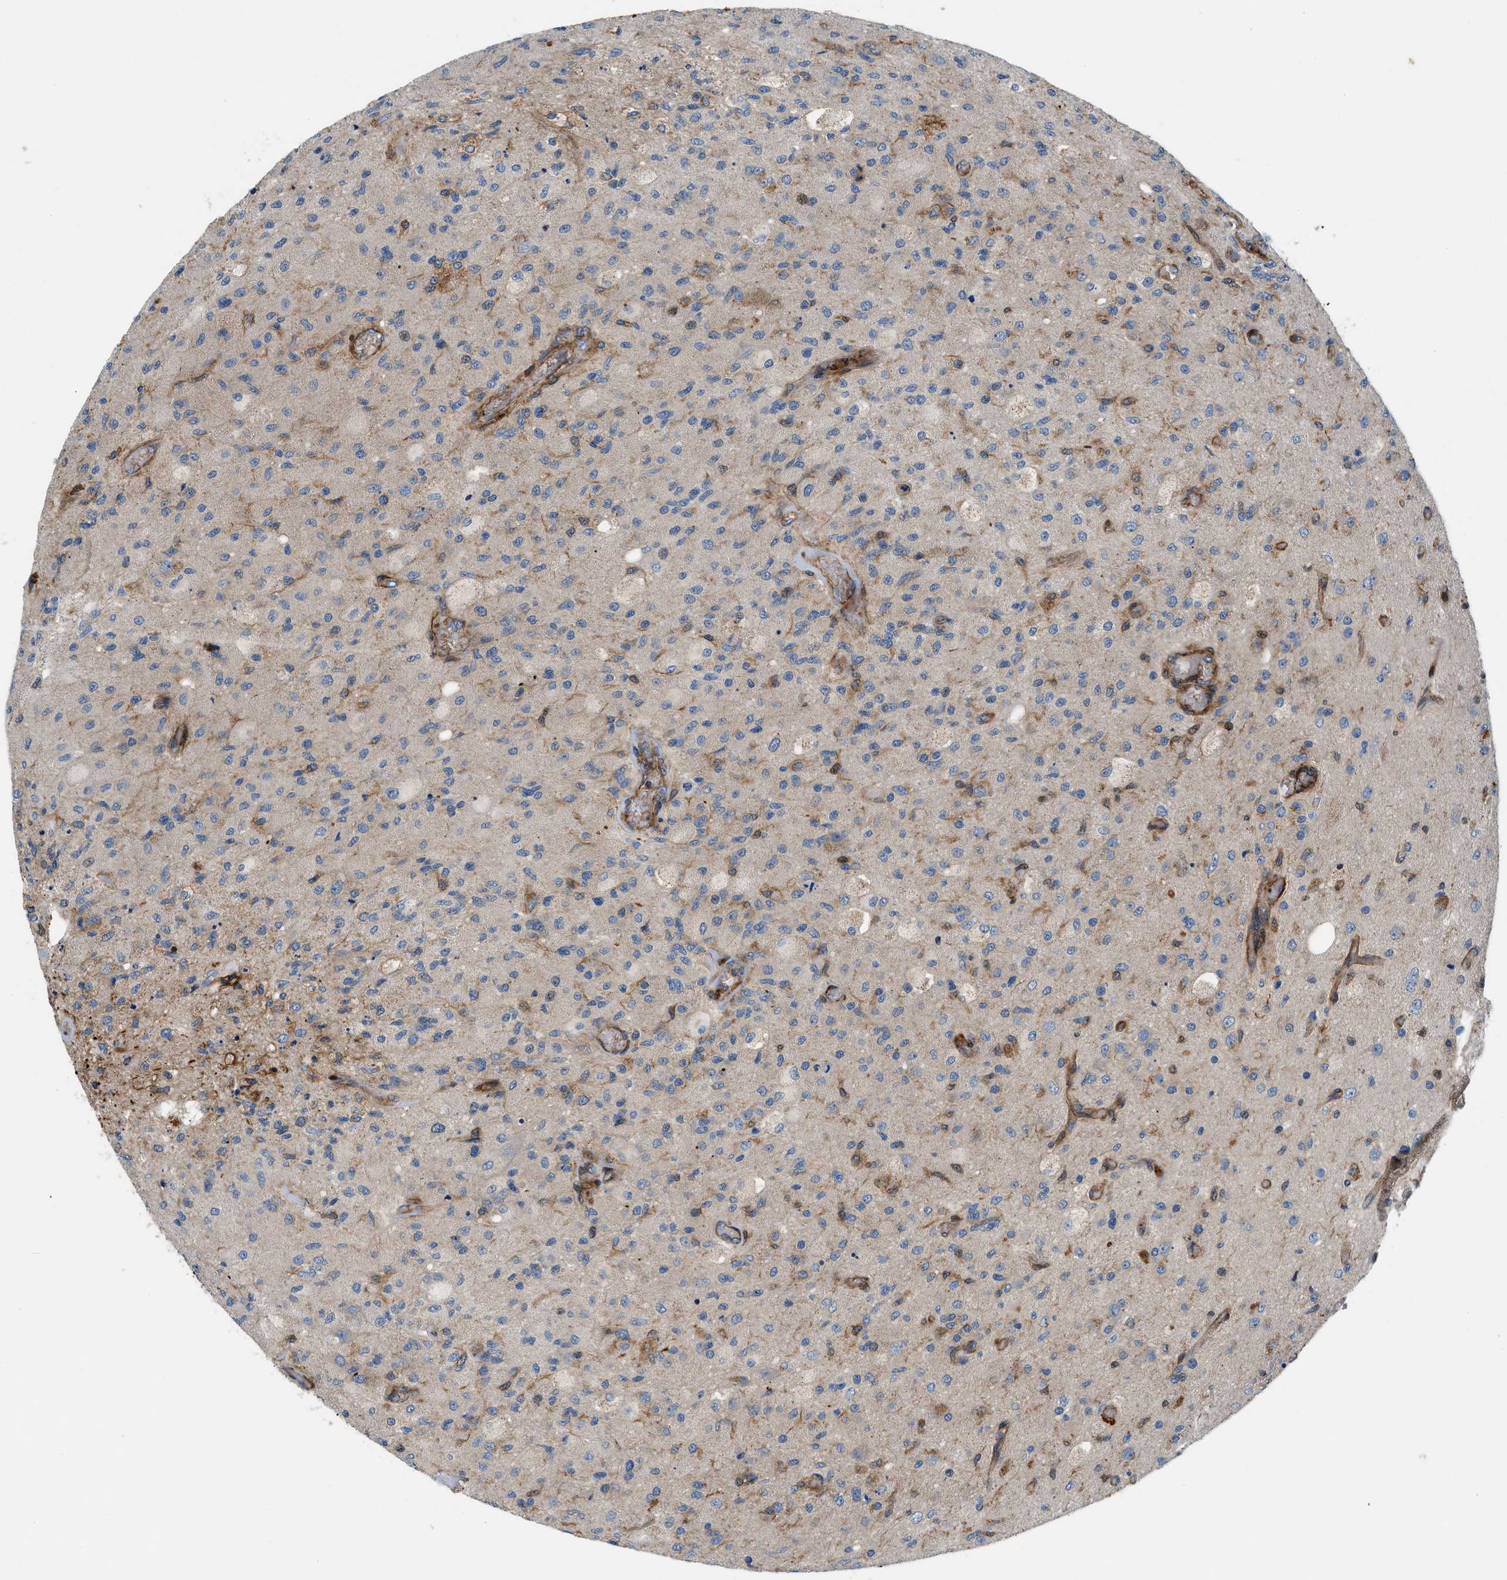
{"staining": {"intensity": "weak", "quantity": "<25%", "location": "cytoplasmic/membranous"}, "tissue": "glioma", "cell_type": "Tumor cells", "image_type": "cancer", "snomed": [{"axis": "morphology", "description": "Normal tissue, NOS"}, {"axis": "morphology", "description": "Glioma, malignant, High grade"}, {"axis": "topography", "description": "Cerebral cortex"}], "caption": "IHC micrograph of human glioma stained for a protein (brown), which shows no expression in tumor cells.", "gene": "DHODH", "patient": {"sex": "male", "age": 77}}